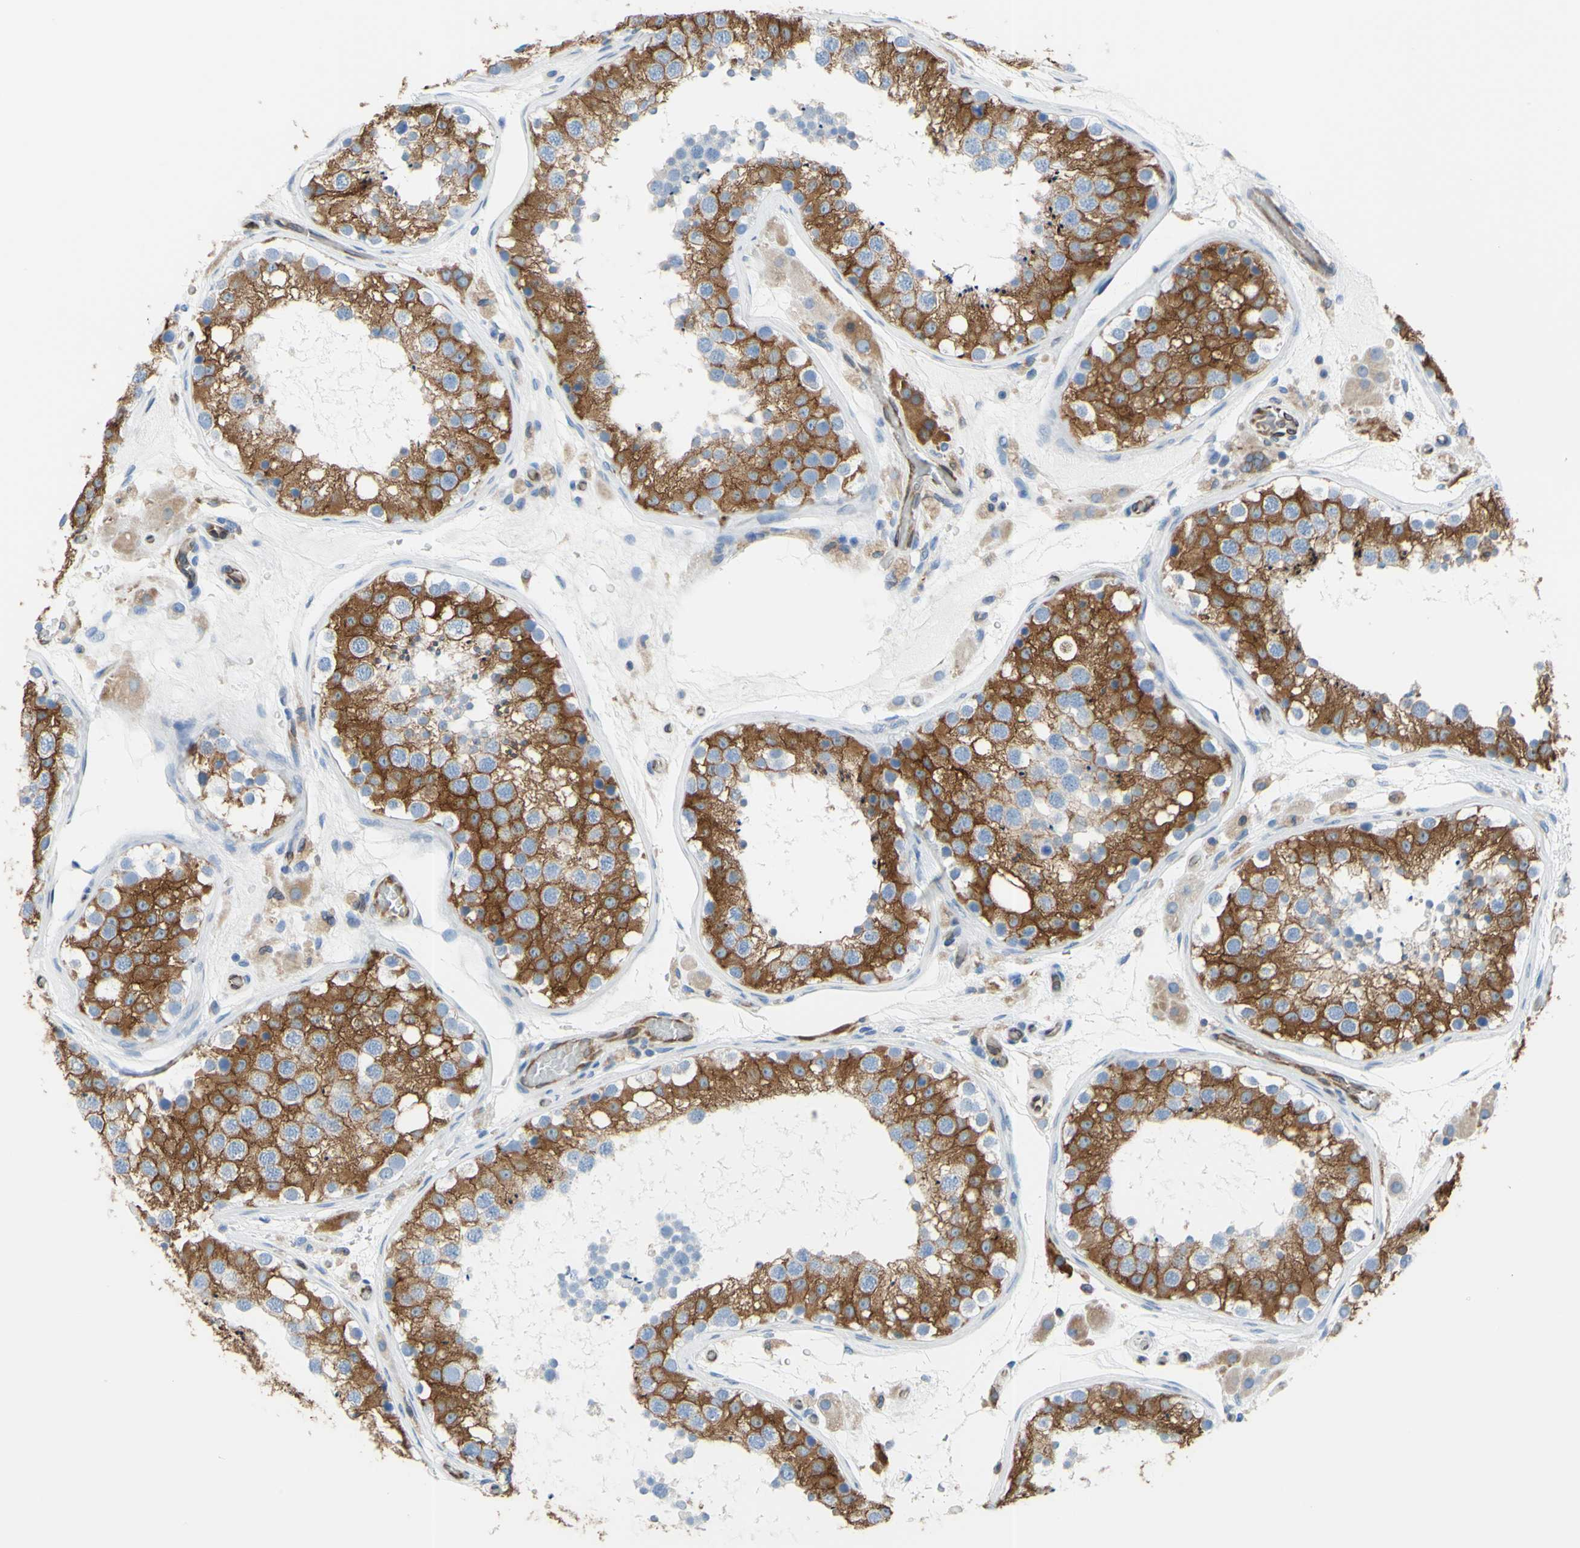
{"staining": {"intensity": "moderate", "quantity": ">75%", "location": "cytoplasmic/membranous"}, "tissue": "testis", "cell_type": "Cells in seminiferous ducts", "image_type": "normal", "snomed": [{"axis": "morphology", "description": "Normal tissue, NOS"}, {"axis": "topography", "description": "Testis"}, {"axis": "topography", "description": "Epididymis"}], "caption": "Normal testis reveals moderate cytoplasmic/membranous staining in about >75% of cells in seminiferous ducts.", "gene": "MGST2", "patient": {"sex": "male", "age": 26}}